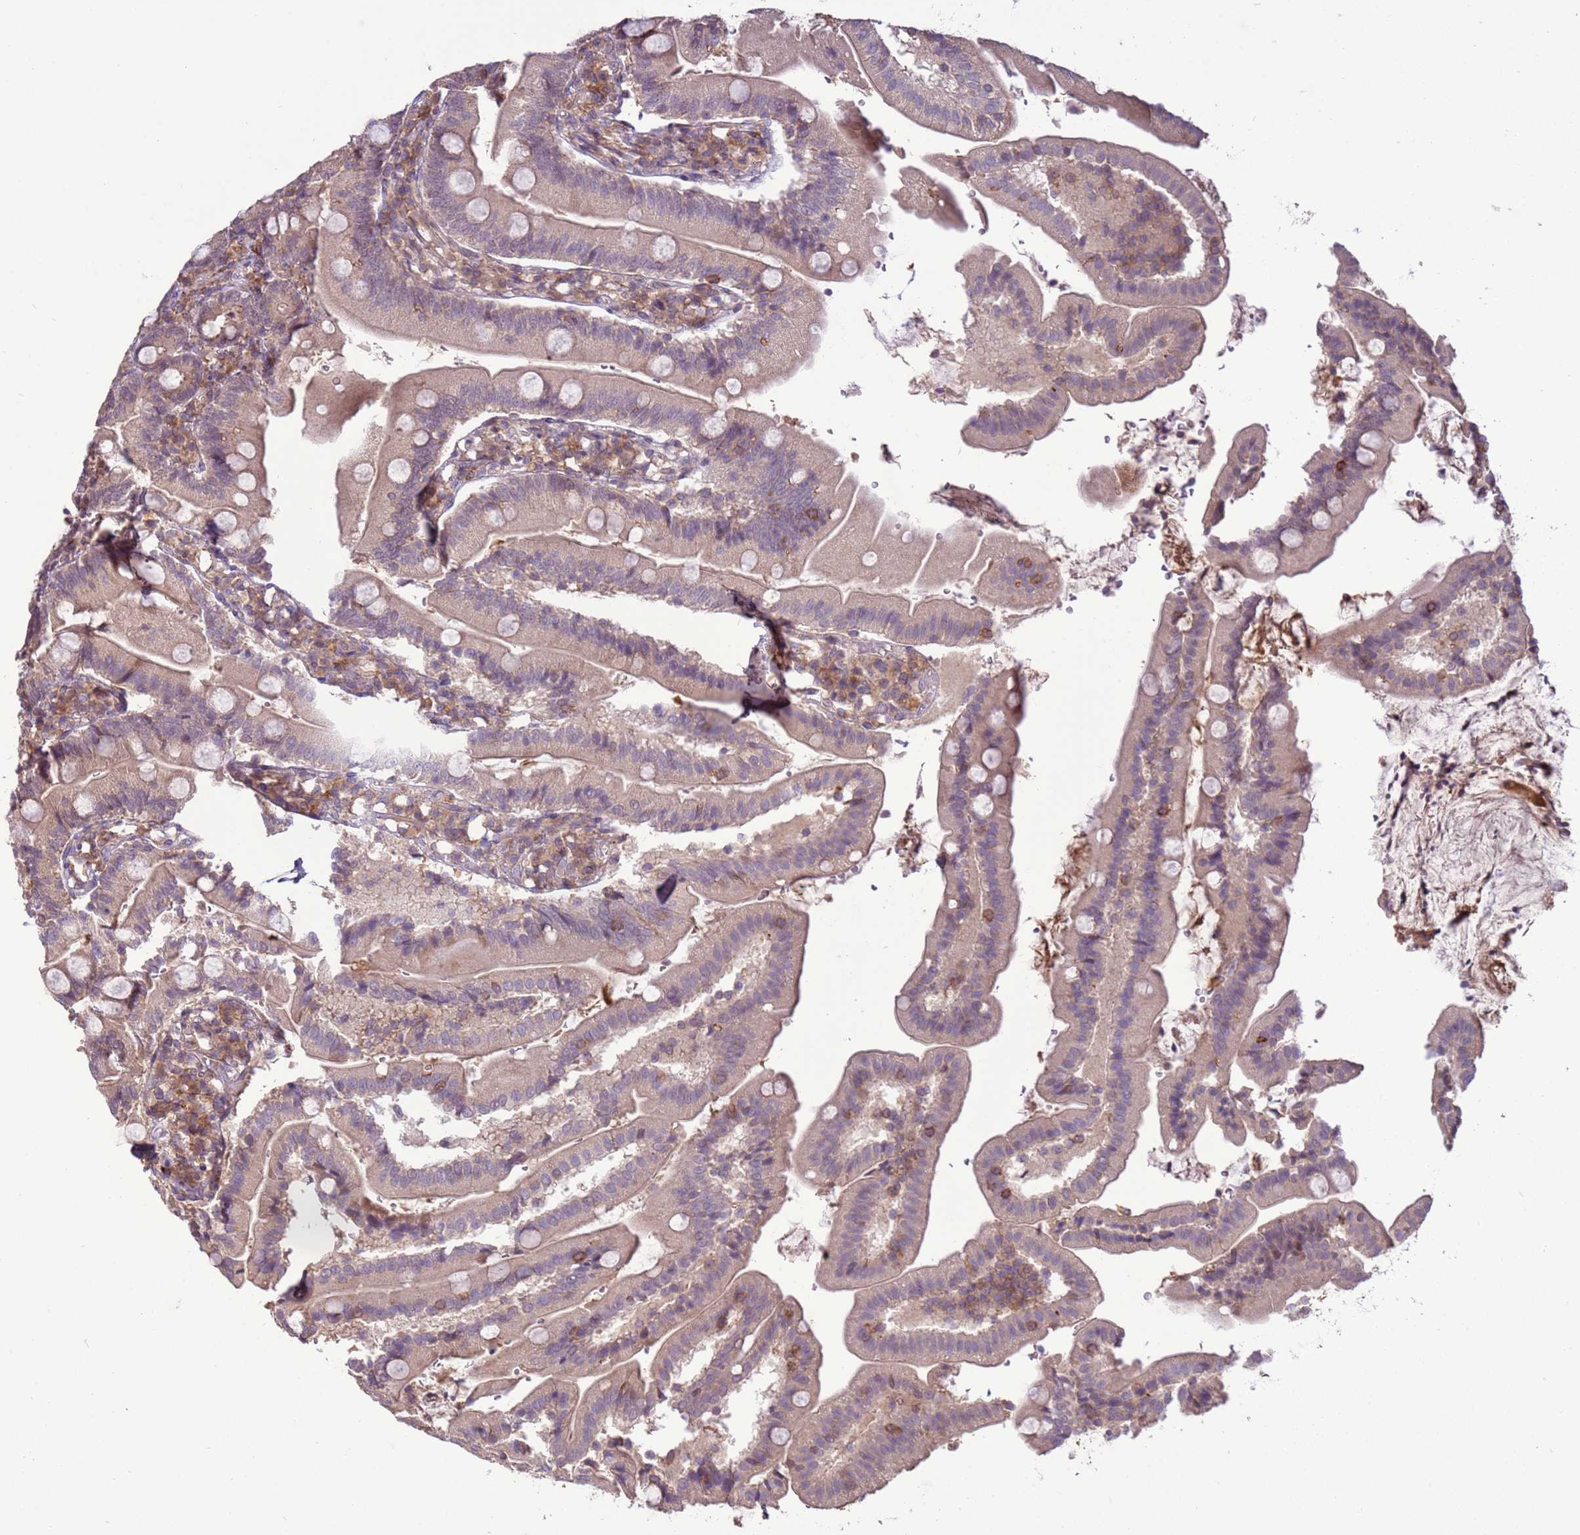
{"staining": {"intensity": "weak", "quantity": "25%-75%", "location": "cytoplasmic/membranous"}, "tissue": "duodenum", "cell_type": "Glandular cells", "image_type": "normal", "snomed": [{"axis": "morphology", "description": "Normal tissue, NOS"}, {"axis": "topography", "description": "Duodenum"}], "caption": "Weak cytoplasmic/membranous expression is appreciated in approximately 25%-75% of glandular cells in unremarkable duodenum.", "gene": "ZNF624", "patient": {"sex": "female", "age": 67}}